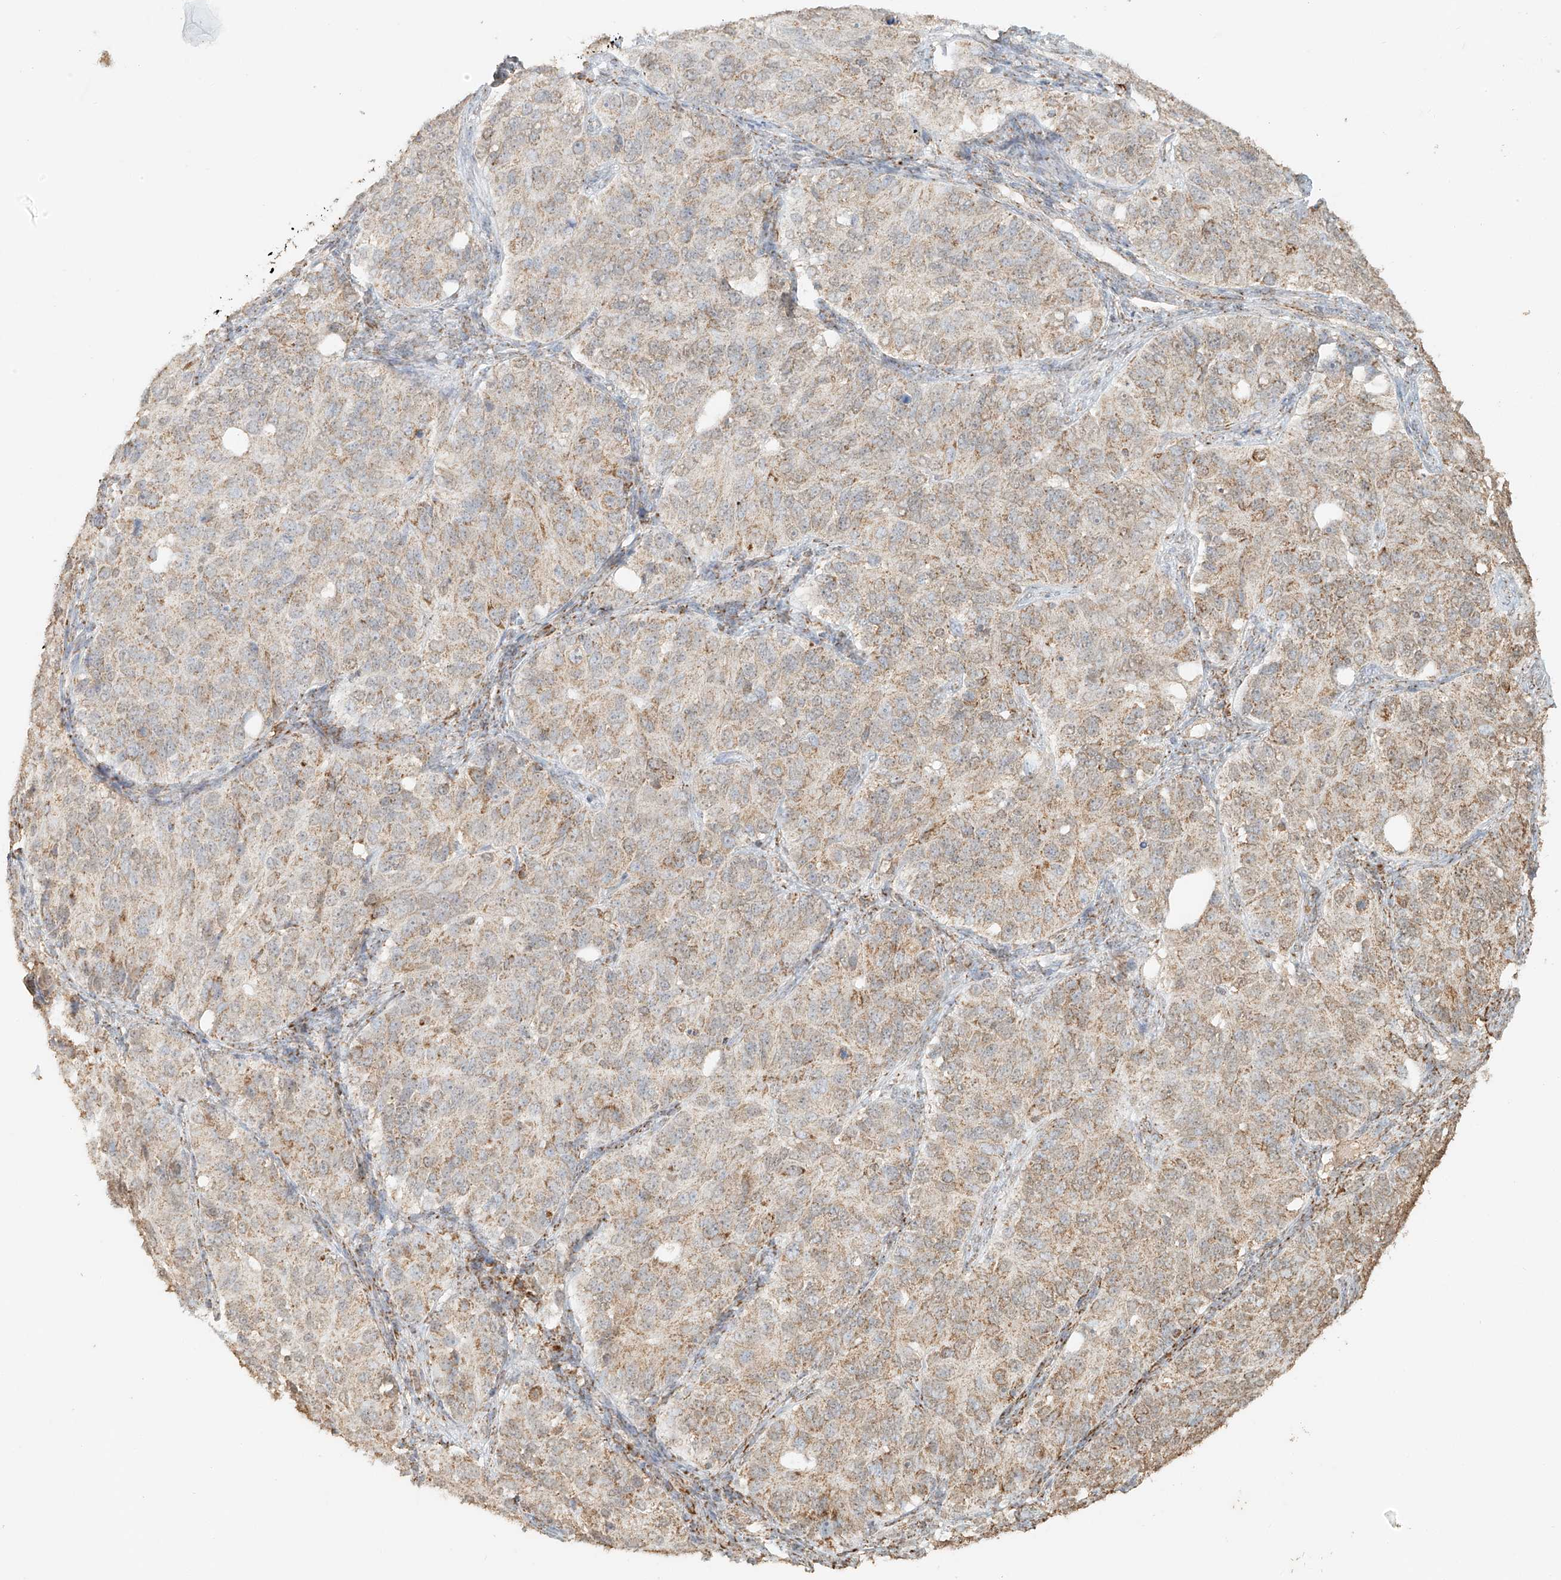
{"staining": {"intensity": "weak", "quantity": ">75%", "location": "cytoplasmic/membranous,nuclear"}, "tissue": "ovarian cancer", "cell_type": "Tumor cells", "image_type": "cancer", "snomed": [{"axis": "morphology", "description": "Carcinoma, endometroid"}, {"axis": "topography", "description": "Ovary"}], "caption": "Ovarian endometroid carcinoma stained for a protein (brown) displays weak cytoplasmic/membranous and nuclear positive expression in approximately >75% of tumor cells.", "gene": "MIPEP", "patient": {"sex": "female", "age": 51}}